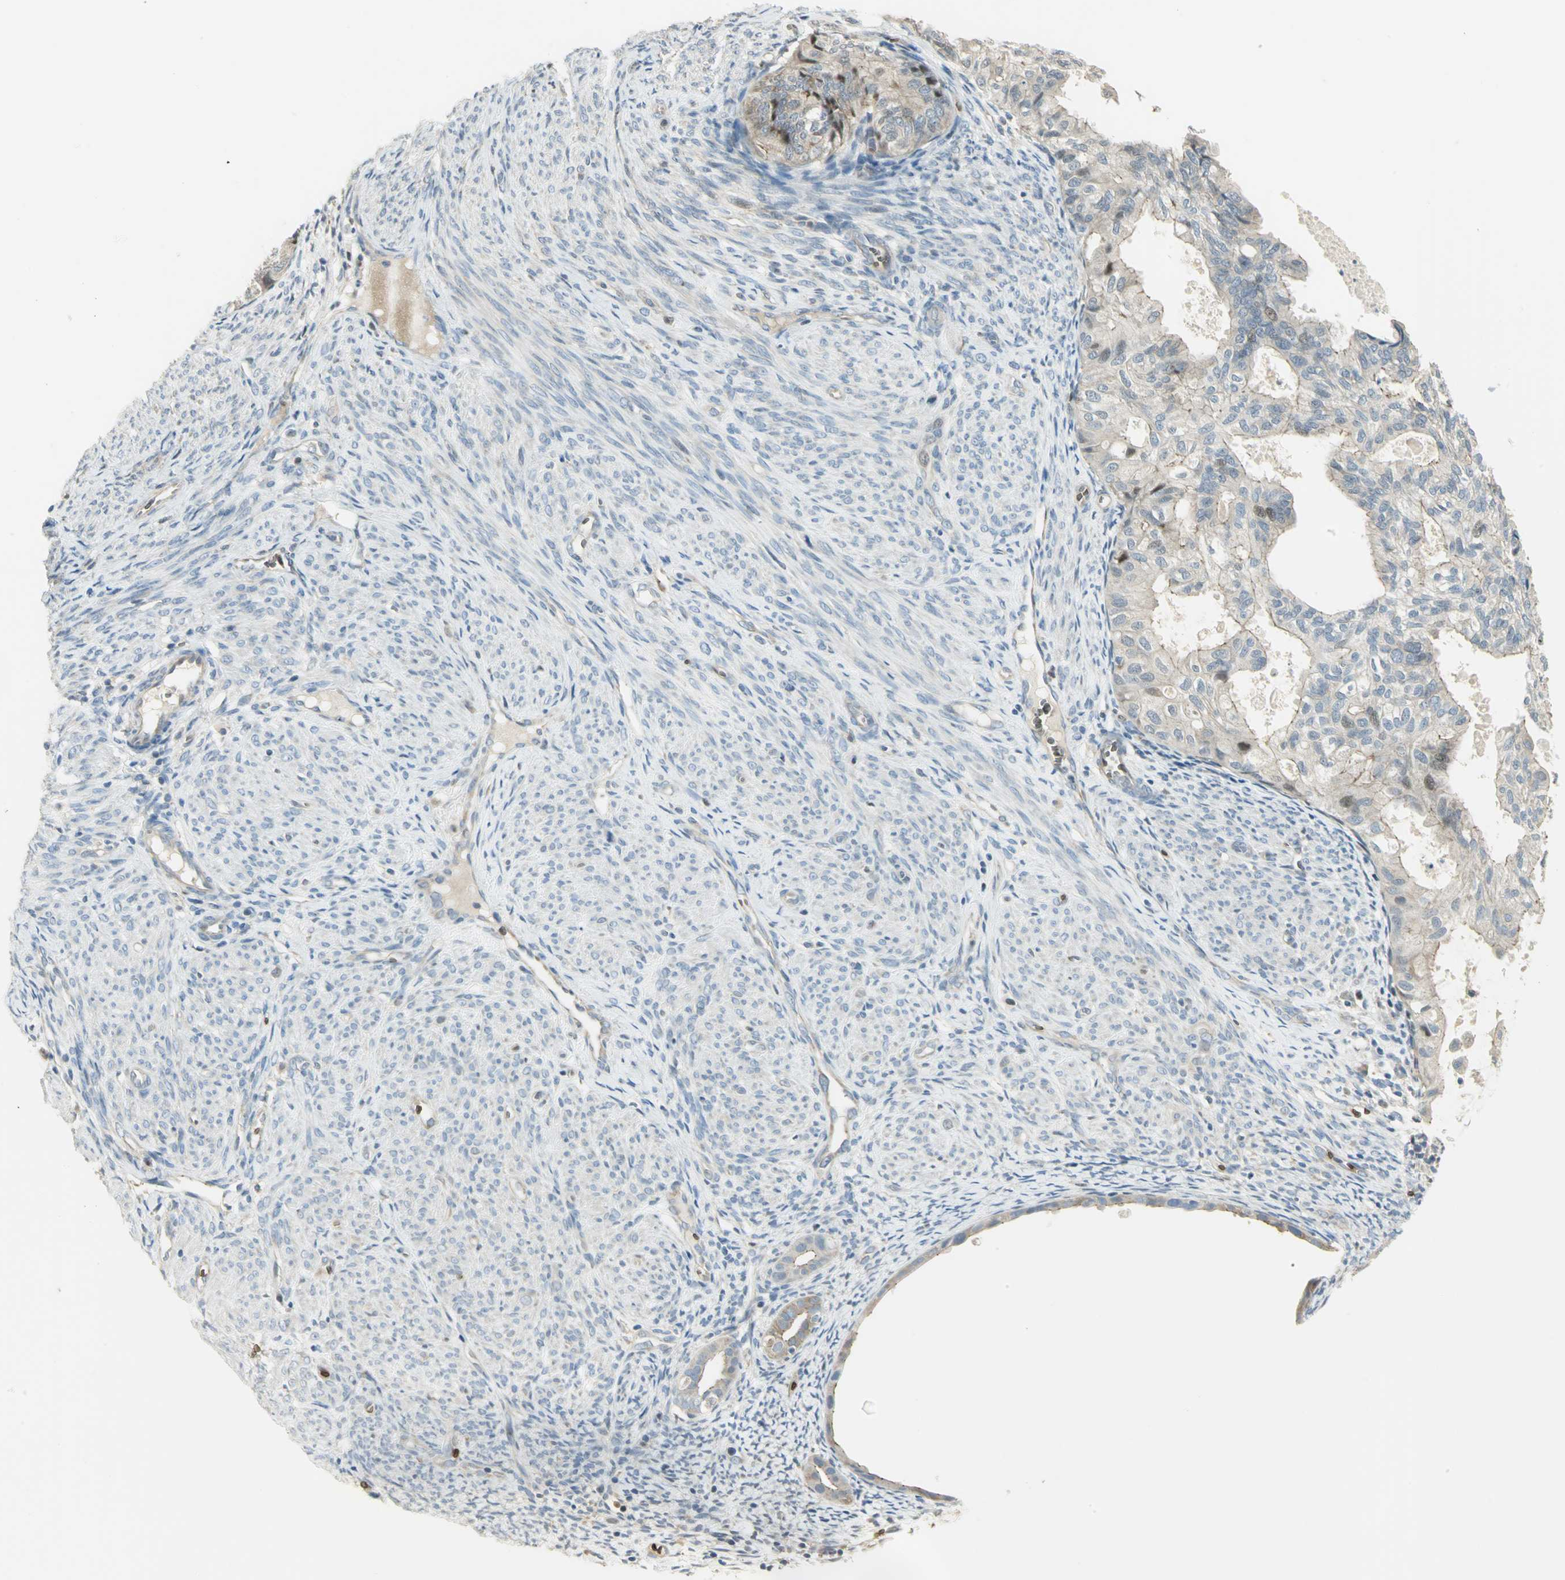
{"staining": {"intensity": "negative", "quantity": "none", "location": "none"}, "tissue": "cervical cancer", "cell_type": "Tumor cells", "image_type": "cancer", "snomed": [{"axis": "morphology", "description": "Normal tissue, NOS"}, {"axis": "morphology", "description": "Adenocarcinoma, NOS"}, {"axis": "topography", "description": "Cervix"}, {"axis": "topography", "description": "Endometrium"}], "caption": "Immunohistochemistry (IHC) histopathology image of neoplastic tissue: human adenocarcinoma (cervical) stained with DAB reveals no significant protein expression in tumor cells. (DAB (3,3'-diaminobenzidine) immunohistochemistry (IHC) visualized using brightfield microscopy, high magnification).", "gene": "ANK1", "patient": {"sex": "female", "age": 86}}